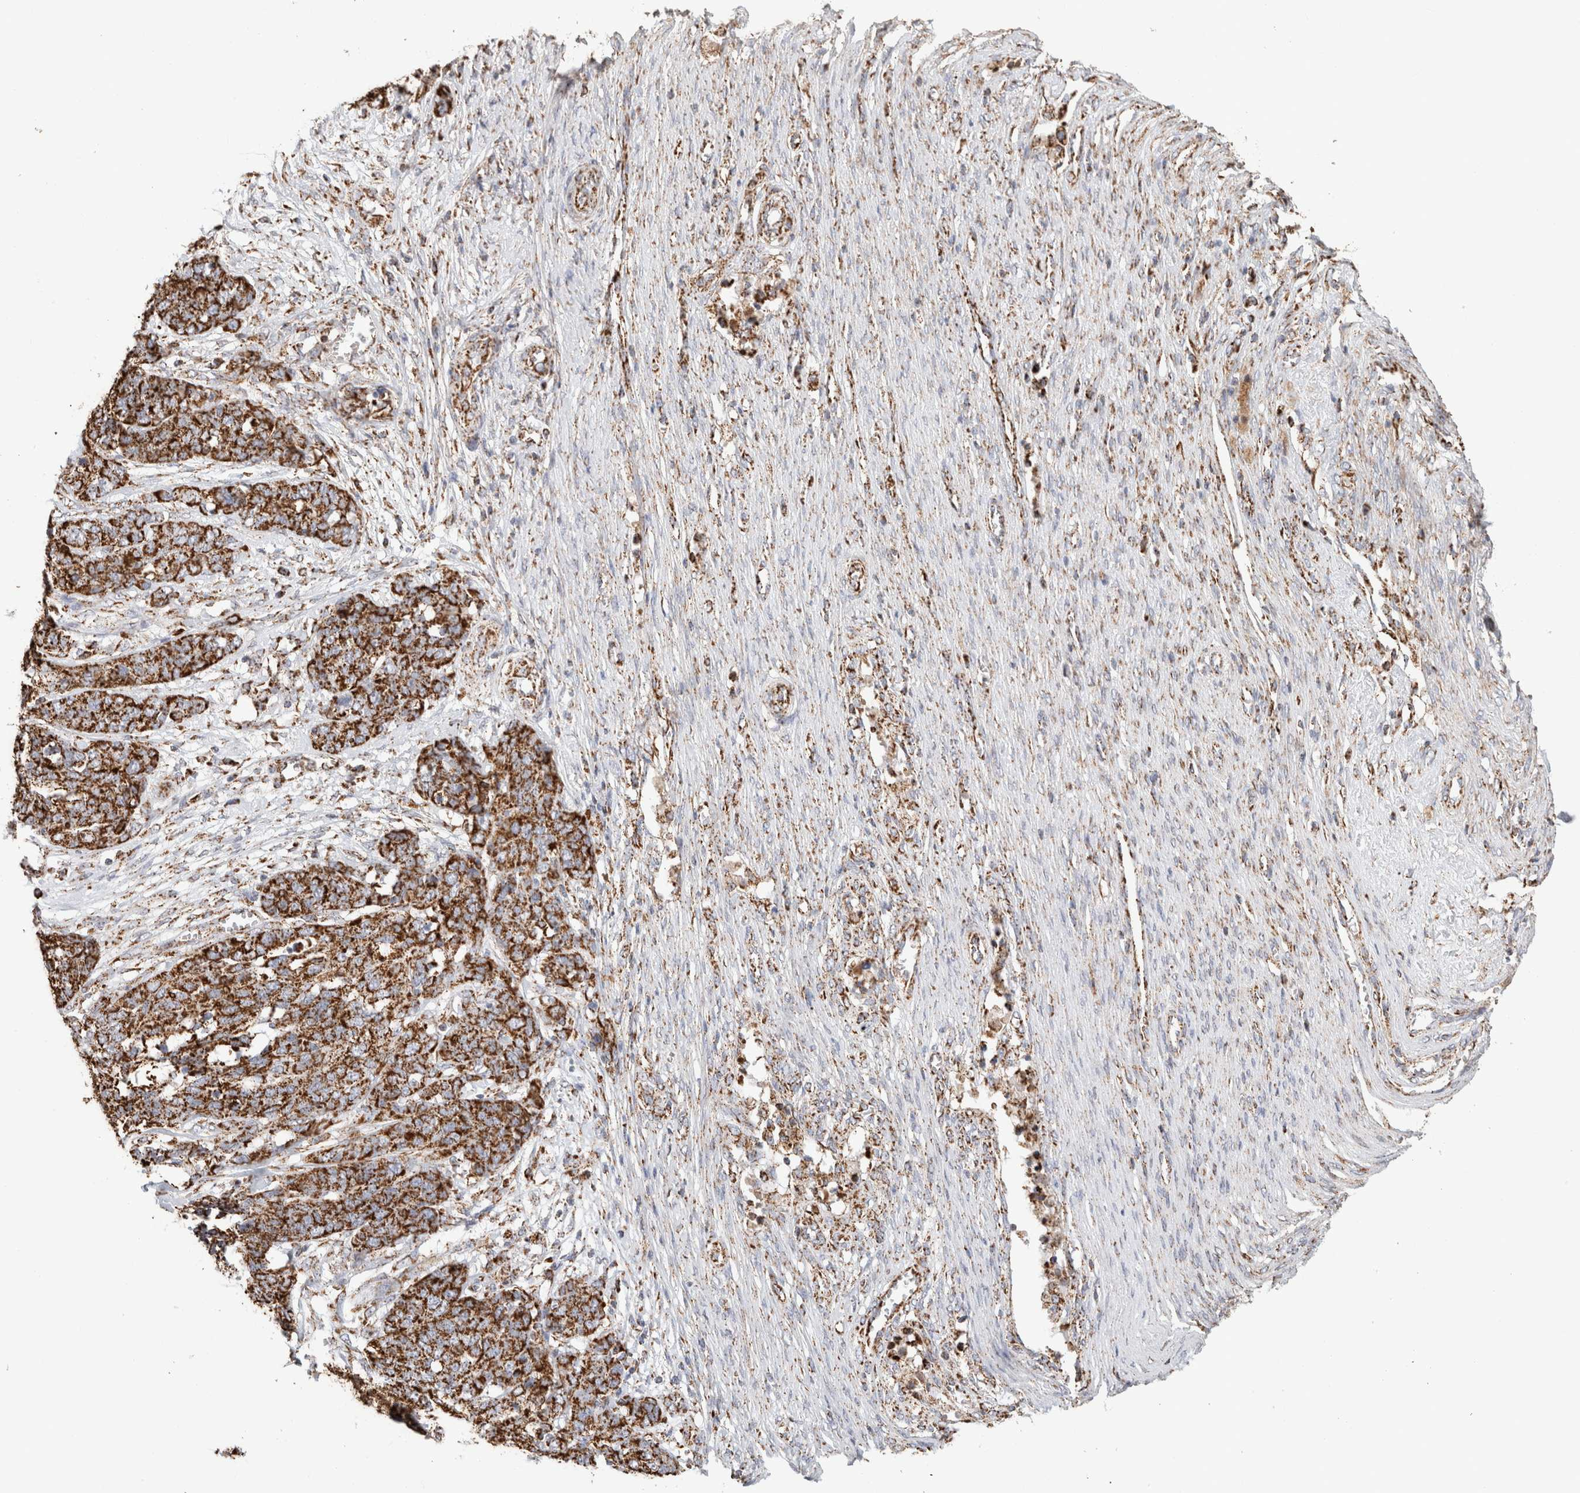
{"staining": {"intensity": "strong", "quantity": ">75%", "location": "cytoplasmic/membranous"}, "tissue": "ovarian cancer", "cell_type": "Tumor cells", "image_type": "cancer", "snomed": [{"axis": "morphology", "description": "Cystadenocarcinoma, serous, NOS"}, {"axis": "topography", "description": "Ovary"}], "caption": "Ovarian serous cystadenocarcinoma stained with a protein marker shows strong staining in tumor cells.", "gene": "C1QBP", "patient": {"sex": "female", "age": 44}}